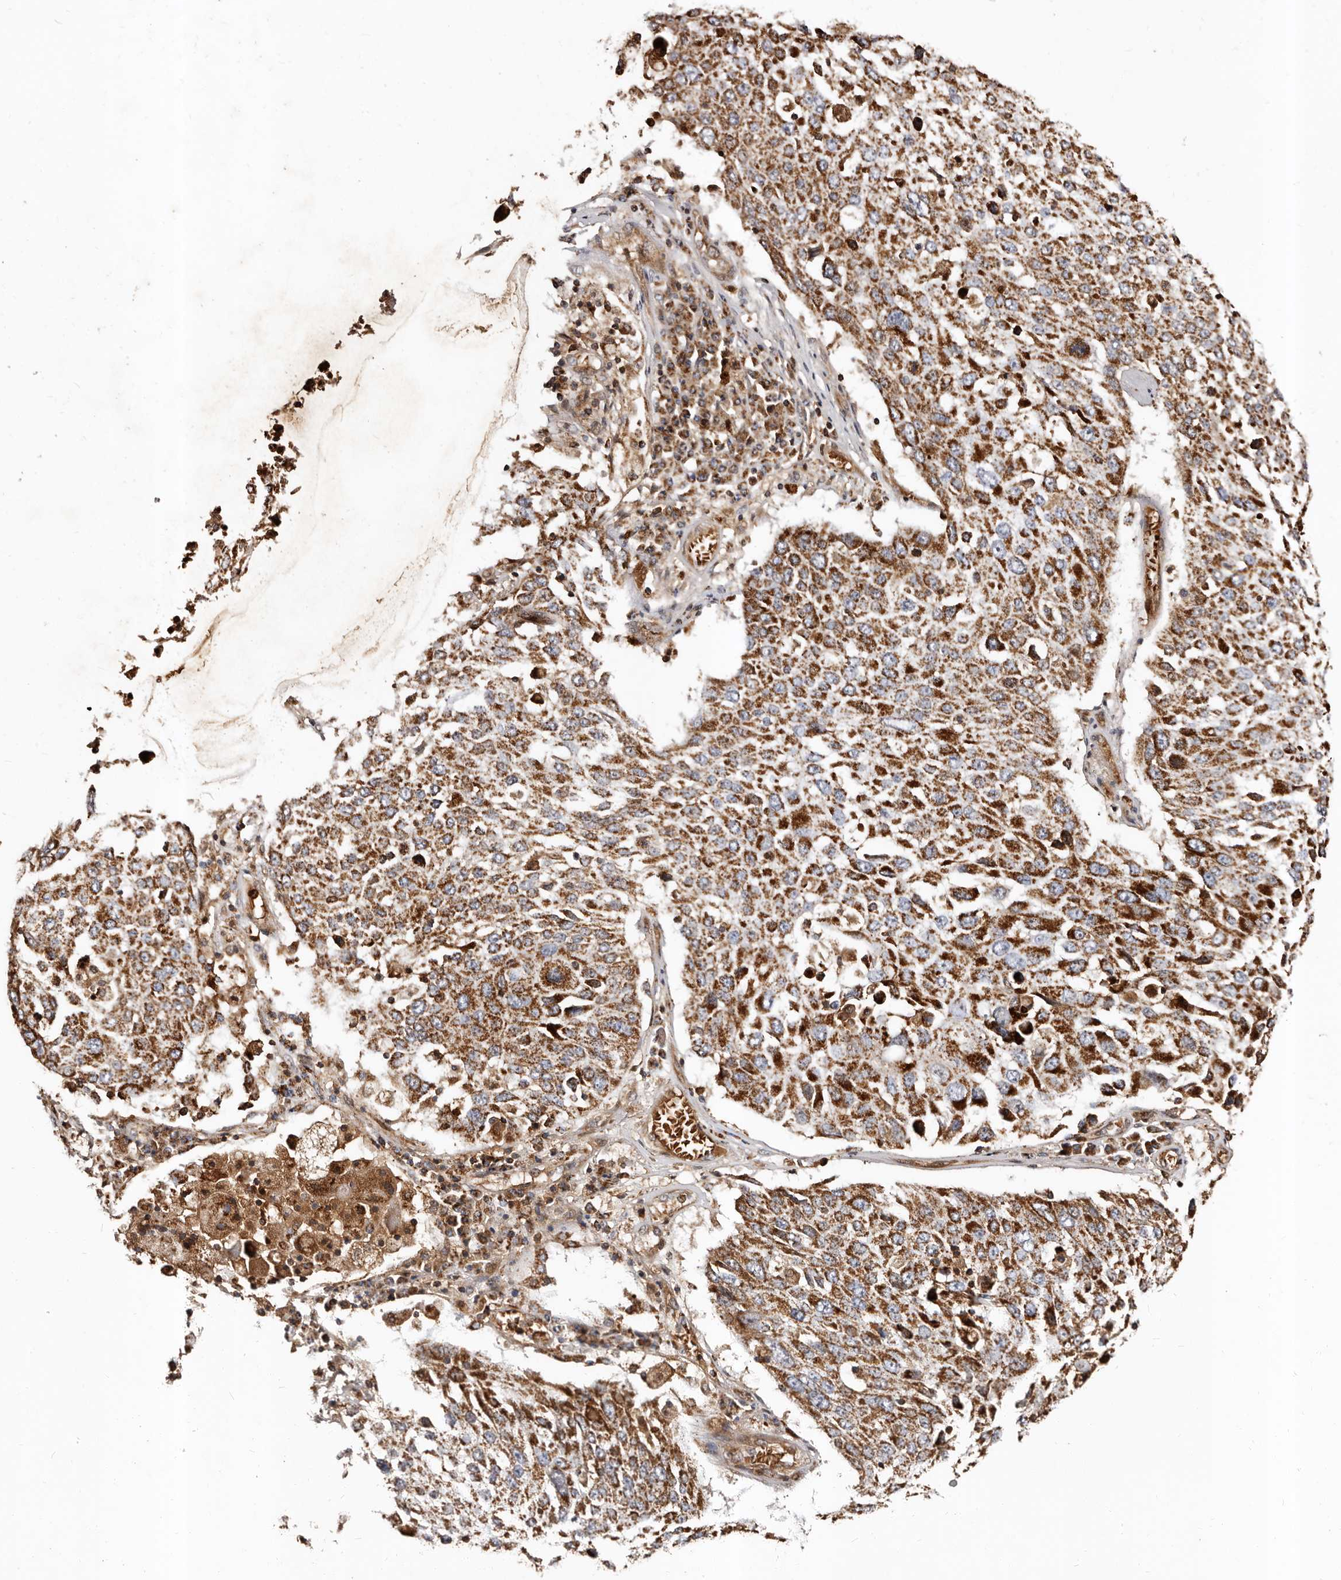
{"staining": {"intensity": "strong", "quantity": ">75%", "location": "cytoplasmic/membranous"}, "tissue": "lung cancer", "cell_type": "Tumor cells", "image_type": "cancer", "snomed": [{"axis": "morphology", "description": "Squamous cell carcinoma, NOS"}, {"axis": "topography", "description": "Lung"}], "caption": "About >75% of tumor cells in human lung squamous cell carcinoma exhibit strong cytoplasmic/membranous protein positivity as visualized by brown immunohistochemical staining.", "gene": "BAX", "patient": {"sex": "male", "age": 65}}